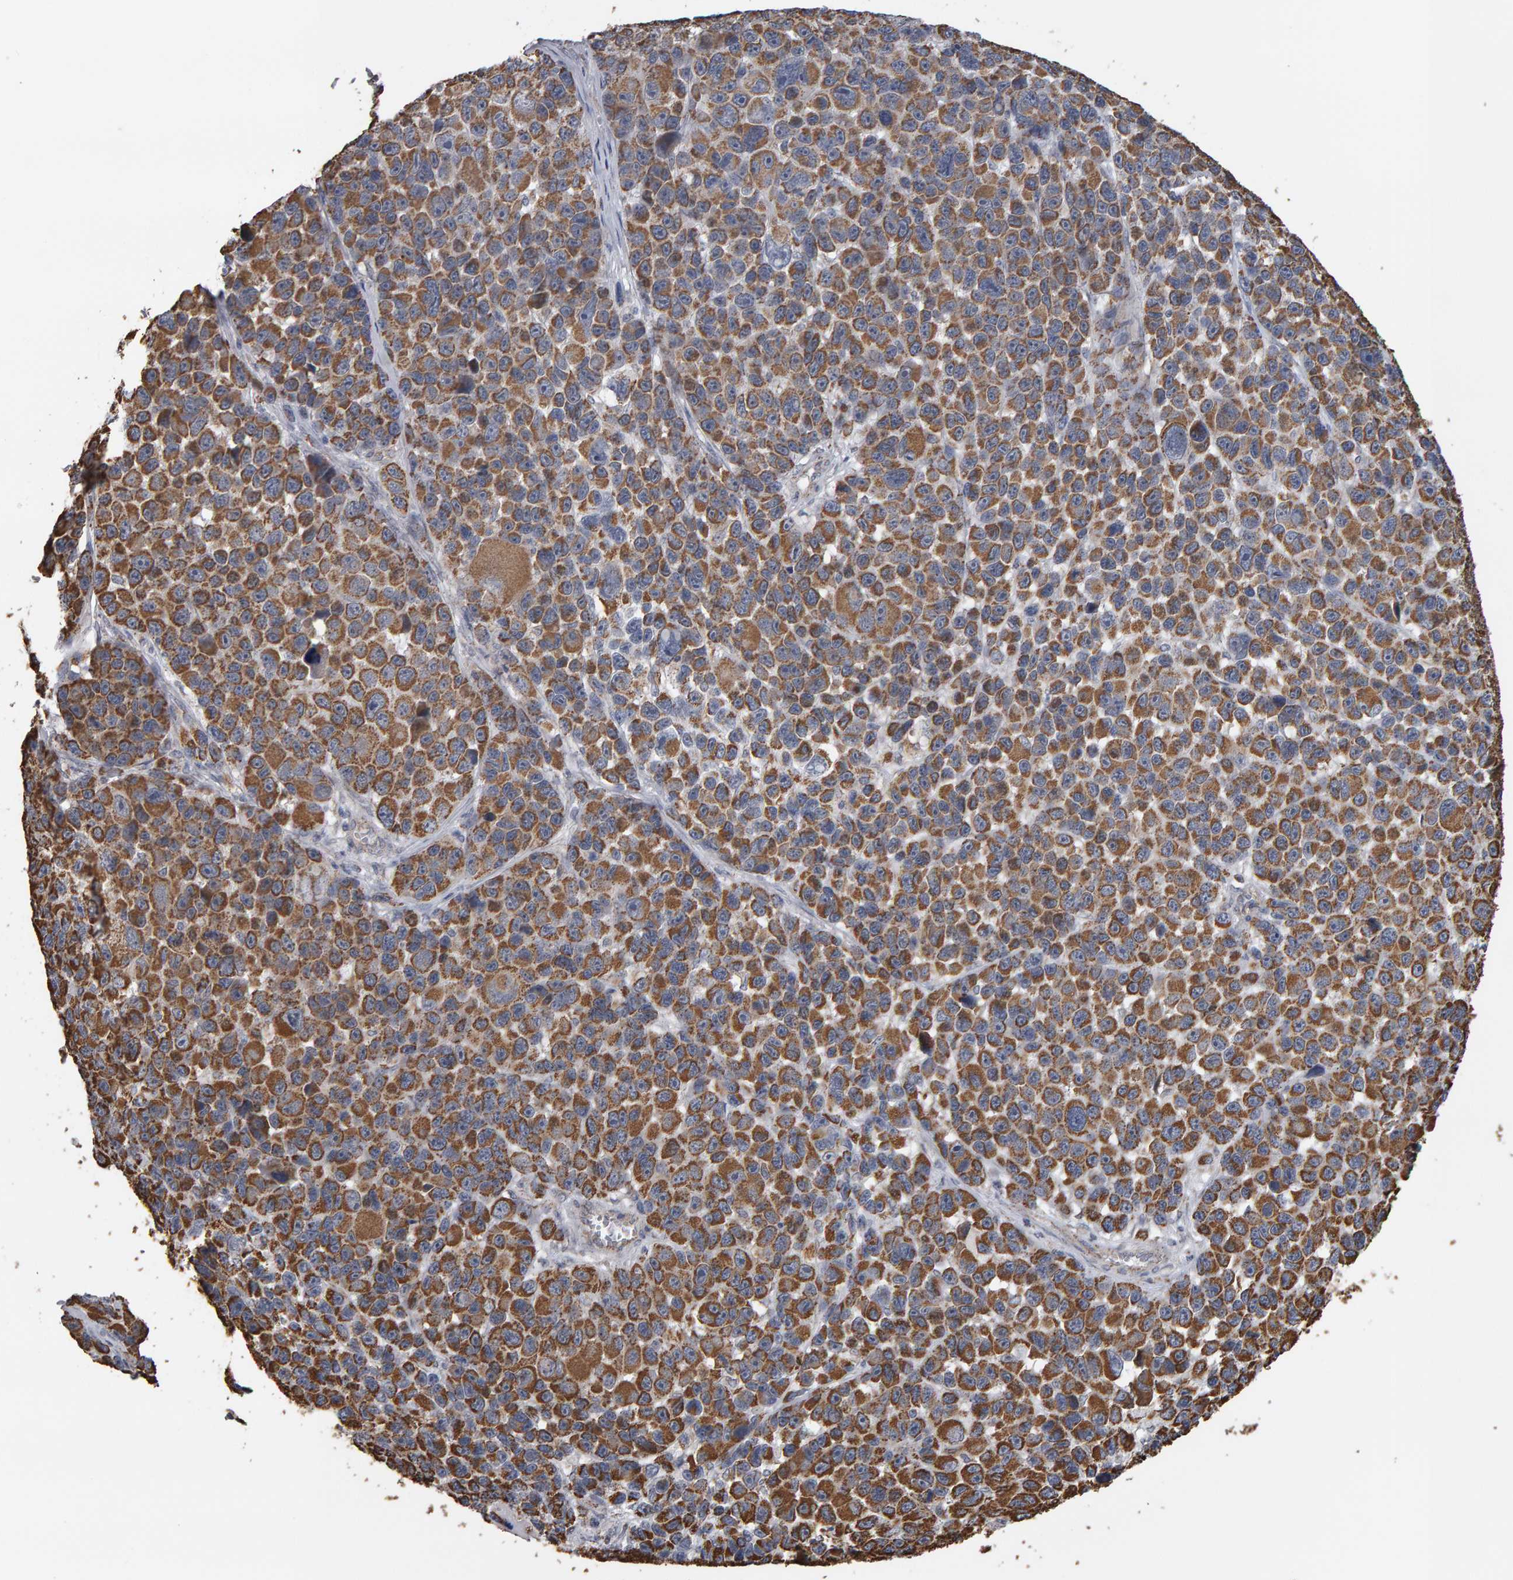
{"staining": {"intensity": "moderate", "quantity": ">75%", "location": "cytoplasmic/membranous"}, "tissue": "melanoma", "cell_type": "Tumor cells", "image_type": "cancer", "snomed": [{"axis": "morphology", "description": "Malignant melanoma, NOS"}, {"axis": "topography", "description": "Skin"}], "caption": "Protein positivity by immunohistochemistry (IHC) exhibits moderate cytoplasmic/membranous positivity in approximately >75% of tumor cells in melanoma. The staining was performed using DAB to visualize the protein expression in brown, while the nuclei were stained in blue with hematoxylin (Magnification: 20x).", "gene": "TOM1L1", "patient": {"sex": "male", "age": 53}}